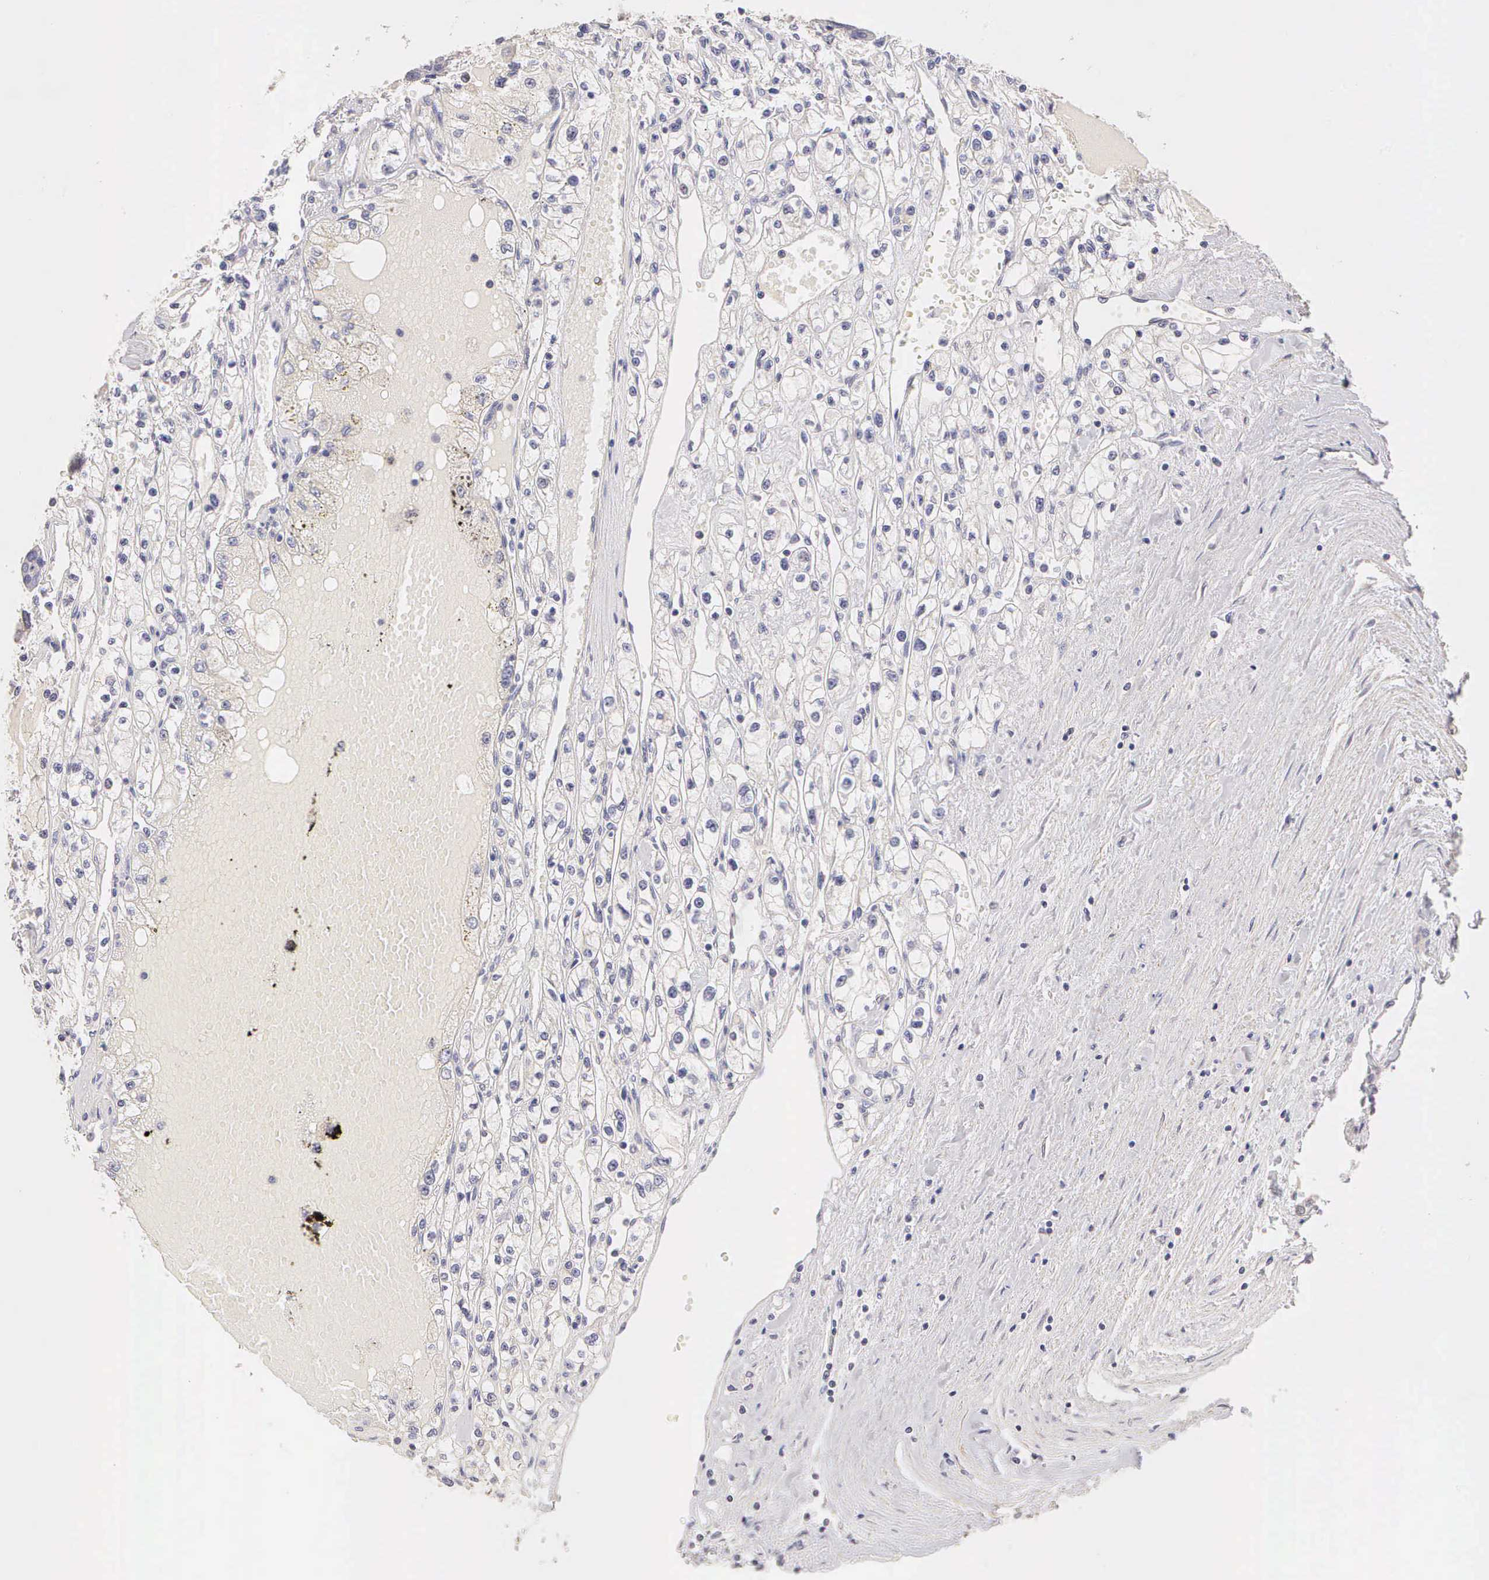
{"staining": {"intensity": "negative", "quantity": "none", "location": "none"}, "tissue": "renal cancer", "cell_type": "Tumor cells", "image_type": "cancer", "snomed": [{"axis": "morphology", "description": "Adenocarcinoma, NOS"}, {"axis": "topography", "description": "Kidney"}], "caption": "Histopathology image shows no protein staining in tumor cells of renal adenocarcinoma tissue. The staining is performed using DAB (3,3'-diaminobenzidine) brown chromogen with nuclei counter-stained in using hematoxylin.", "gene": "ESR1", "patient": {"sex": "male", "age": 56}}